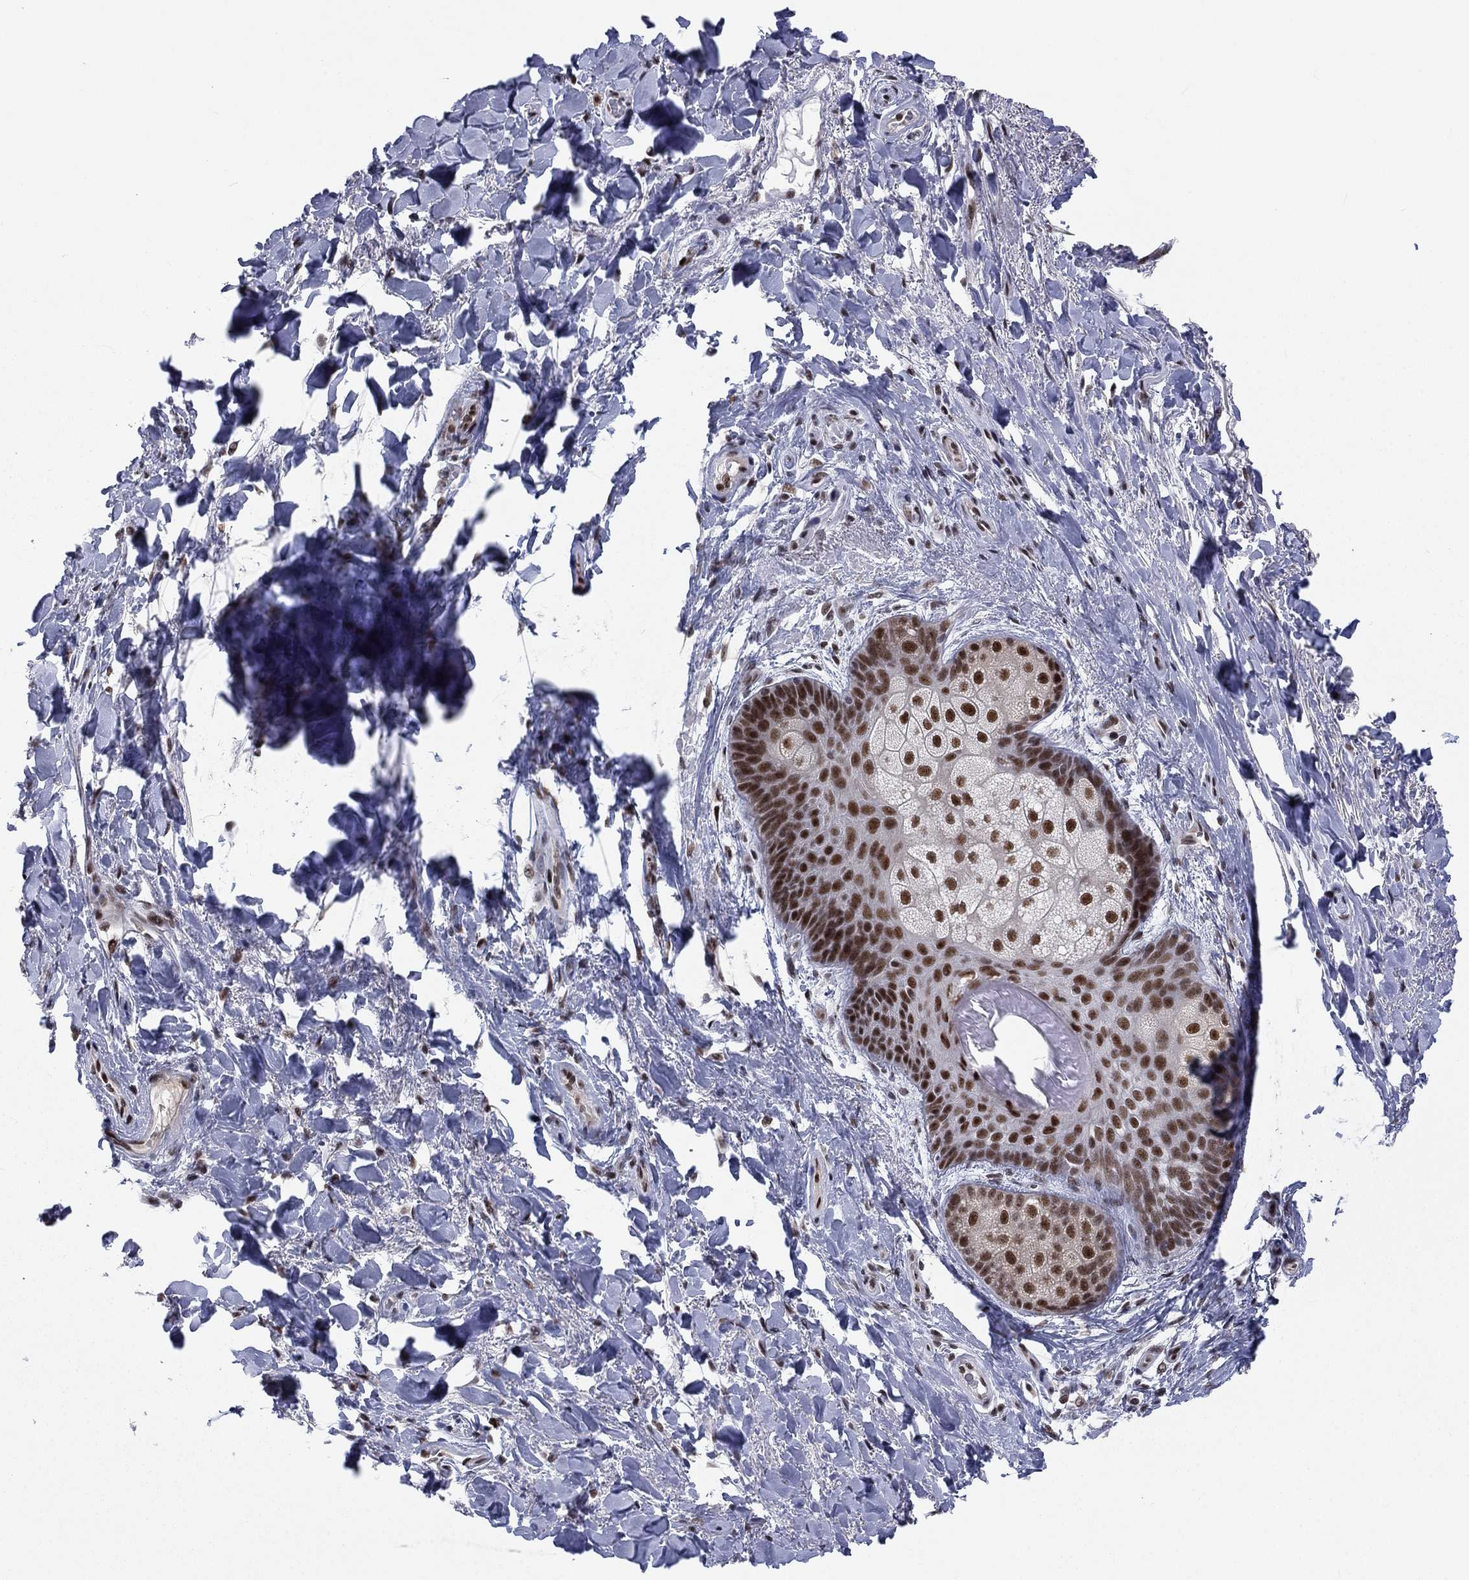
{"staining": {"intensity": "strong", "quantity": ">75%", "location": "nuclear"}, "tissue": "skin", "cell_type": "Epidermal cells", "image_type": "normal", "snomed": [{"axis": "morphology", "description": "Normal tissue, NOS"}, {"axis": "topography", "description": "Anal"}, {"axis": "topography", "description": "Peripheral nerve tissue"}], "caption": "About >75% of epidermal cells in normal human skin demonstrate strong nuclear protein positivity as visualized by brown immunohistochemical staining.", "gene": "FYTTD1", "patient": {"sex": "male", "age": 53}}